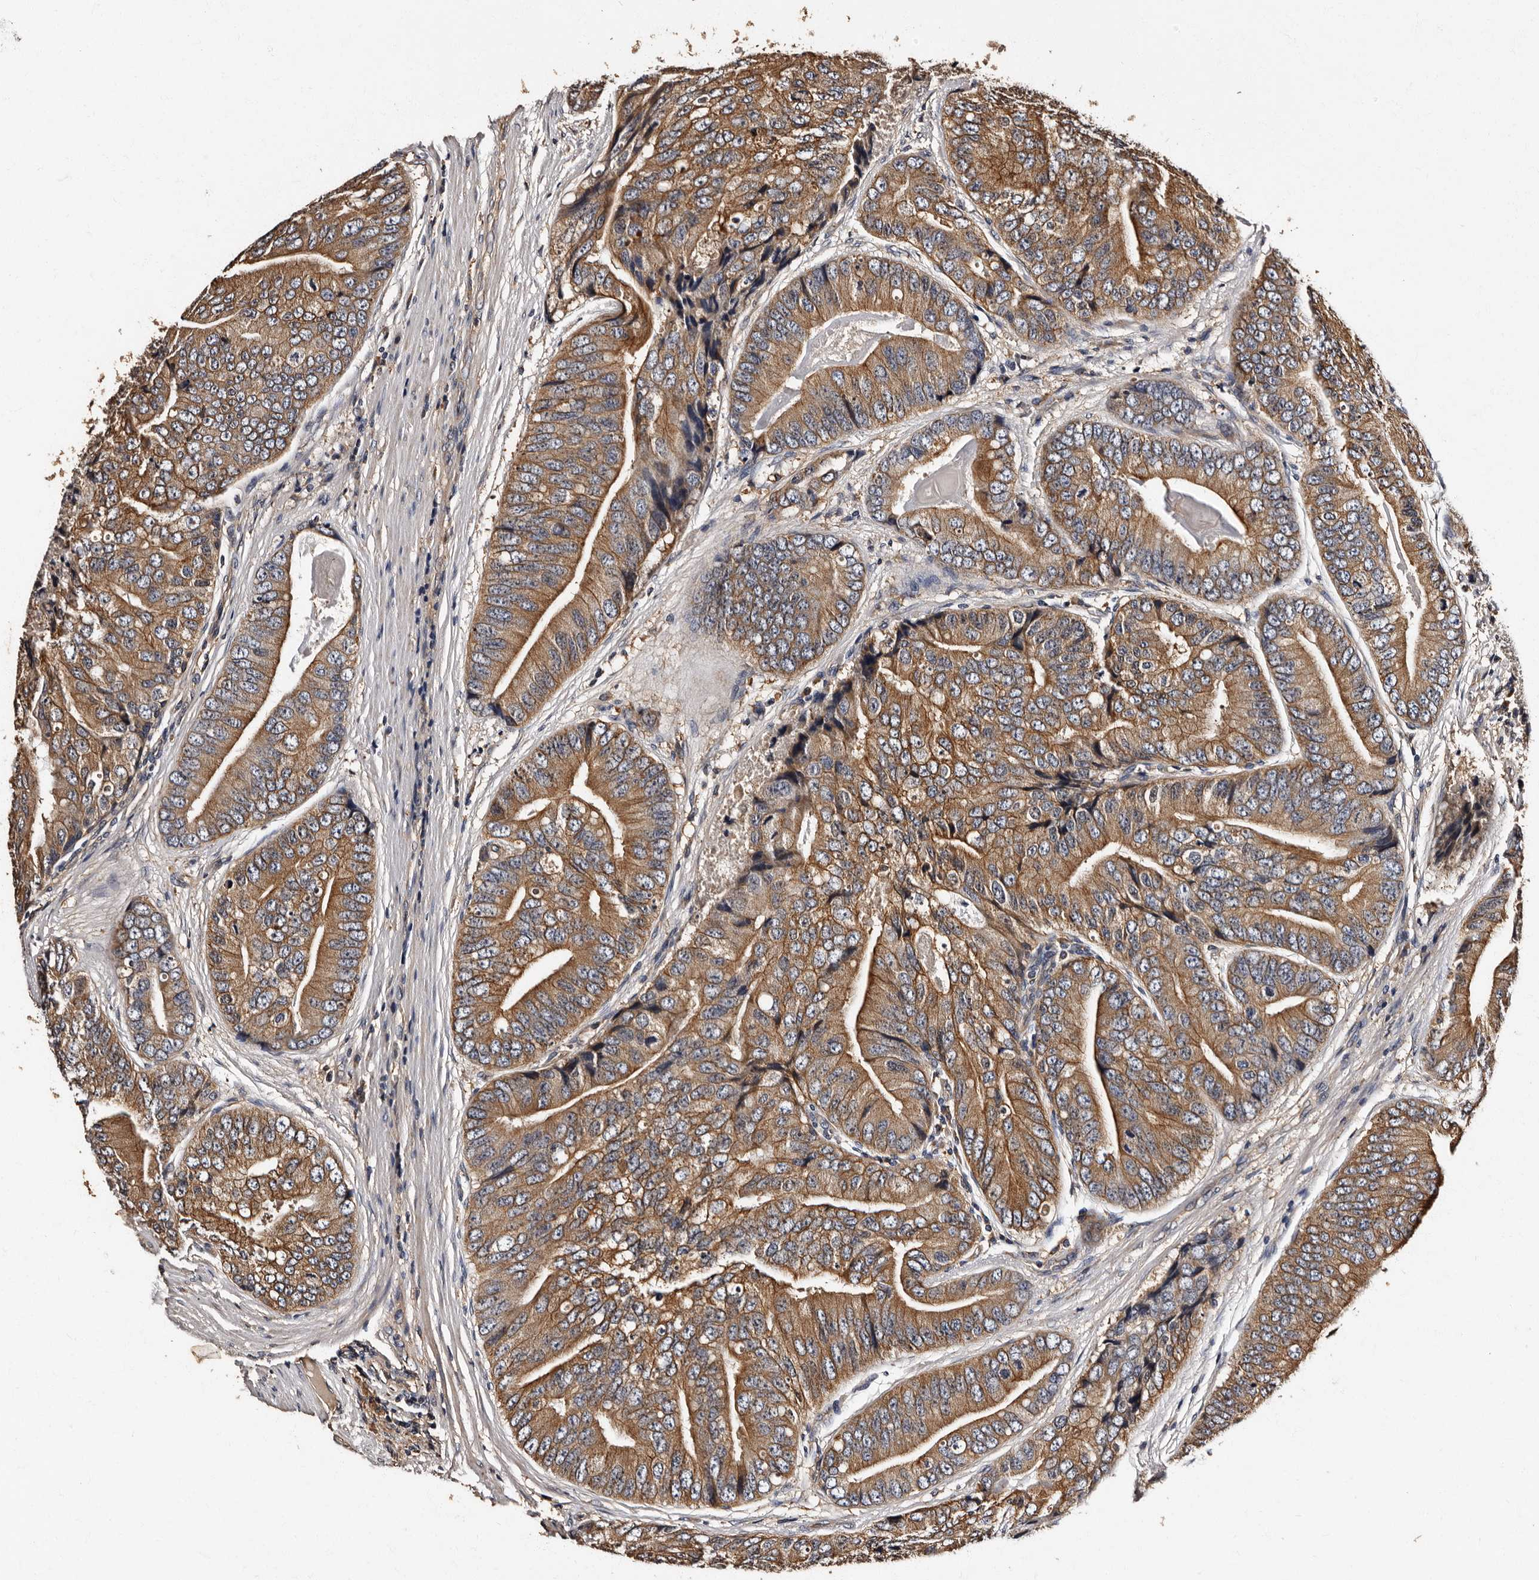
{"staining": {"intensity": "moderate", "quantity": ">75%", "location": "cytoplasmic/membranous"}, "tissue": "prostate cancer", "cell_type": "Tumor cells", "image_type": "cancer", "snomed": [{"axis": "morphology", "description": "Adenocarcinoma, High grade"}, {"axis": "topography", "description": "Prostate"}], "caption": "Immunohistochemistry (IHC) of prostate cancer reveals medium levels of moderate cytoplasmic/membranous positivity in about >75% of tumor cells. (Brightfield microscopy of DAB IHC at high magnification).", "gene": "ADCK5", "patient": {"sex": "male", "age": 70}}